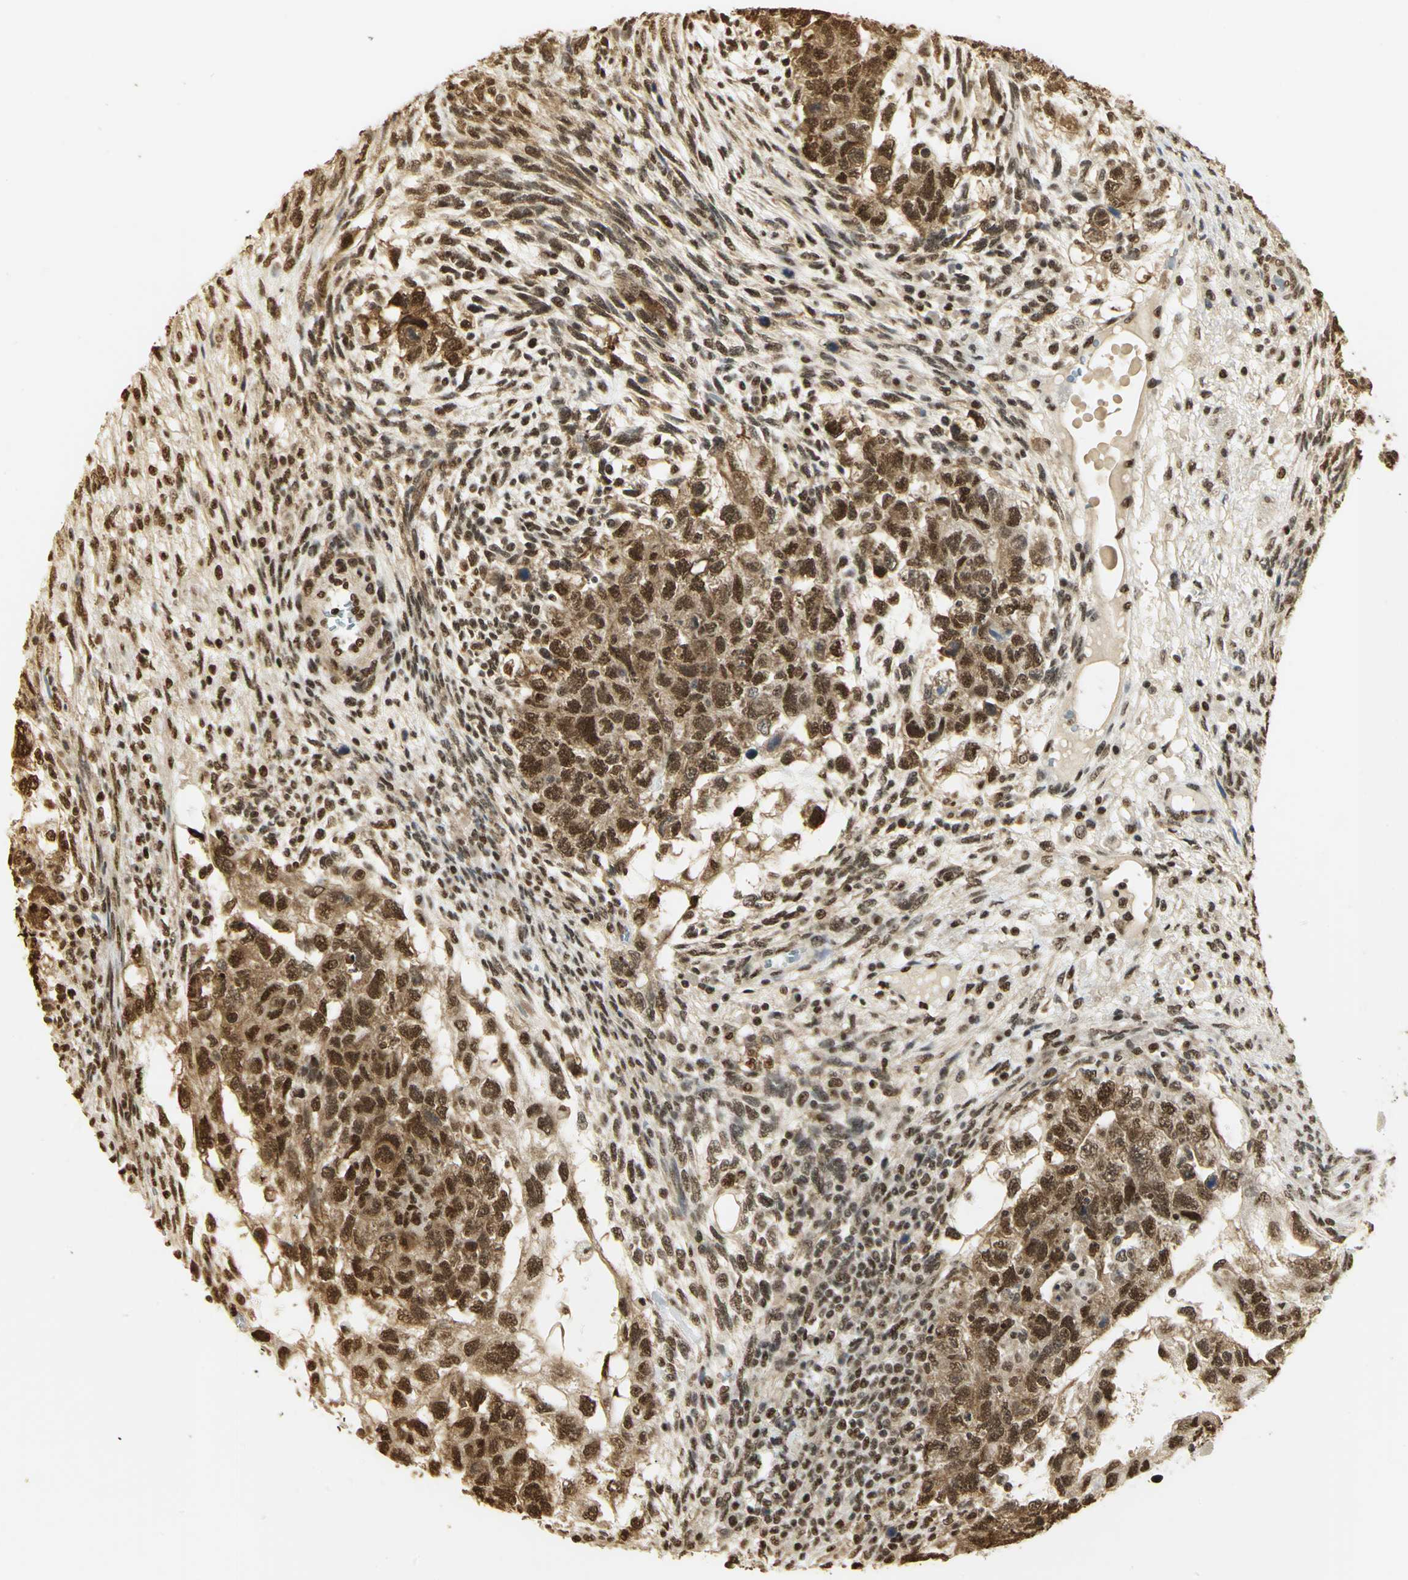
{"staining": {"intensity": "strong", "quantity": ">75%", "location": "cytoplasmic/membranous,nuclear"}, "tissue": "testis cancer", "cell_type": "Tumor cells", "image_type": "cancer", "snomed": [{"axis": "morphology", "description": "Normal tissue, NOS"}, {"axis": "morphology", "description": "Carcinoma, Embryonal, NOS"}, {"axis": "topography", "description": "Testis"}], "caption": "Testis cancer tissue demonstrates strong cytoplasmic/membranous and nuclear positivity in approximately >75% of tumor cells, visualized by immunohistochemistry. (brown staining indicates protein expression, while blue staining denotes nuclei).", "gene": "SET", "patient": {"sex": "male", "age": 36}}